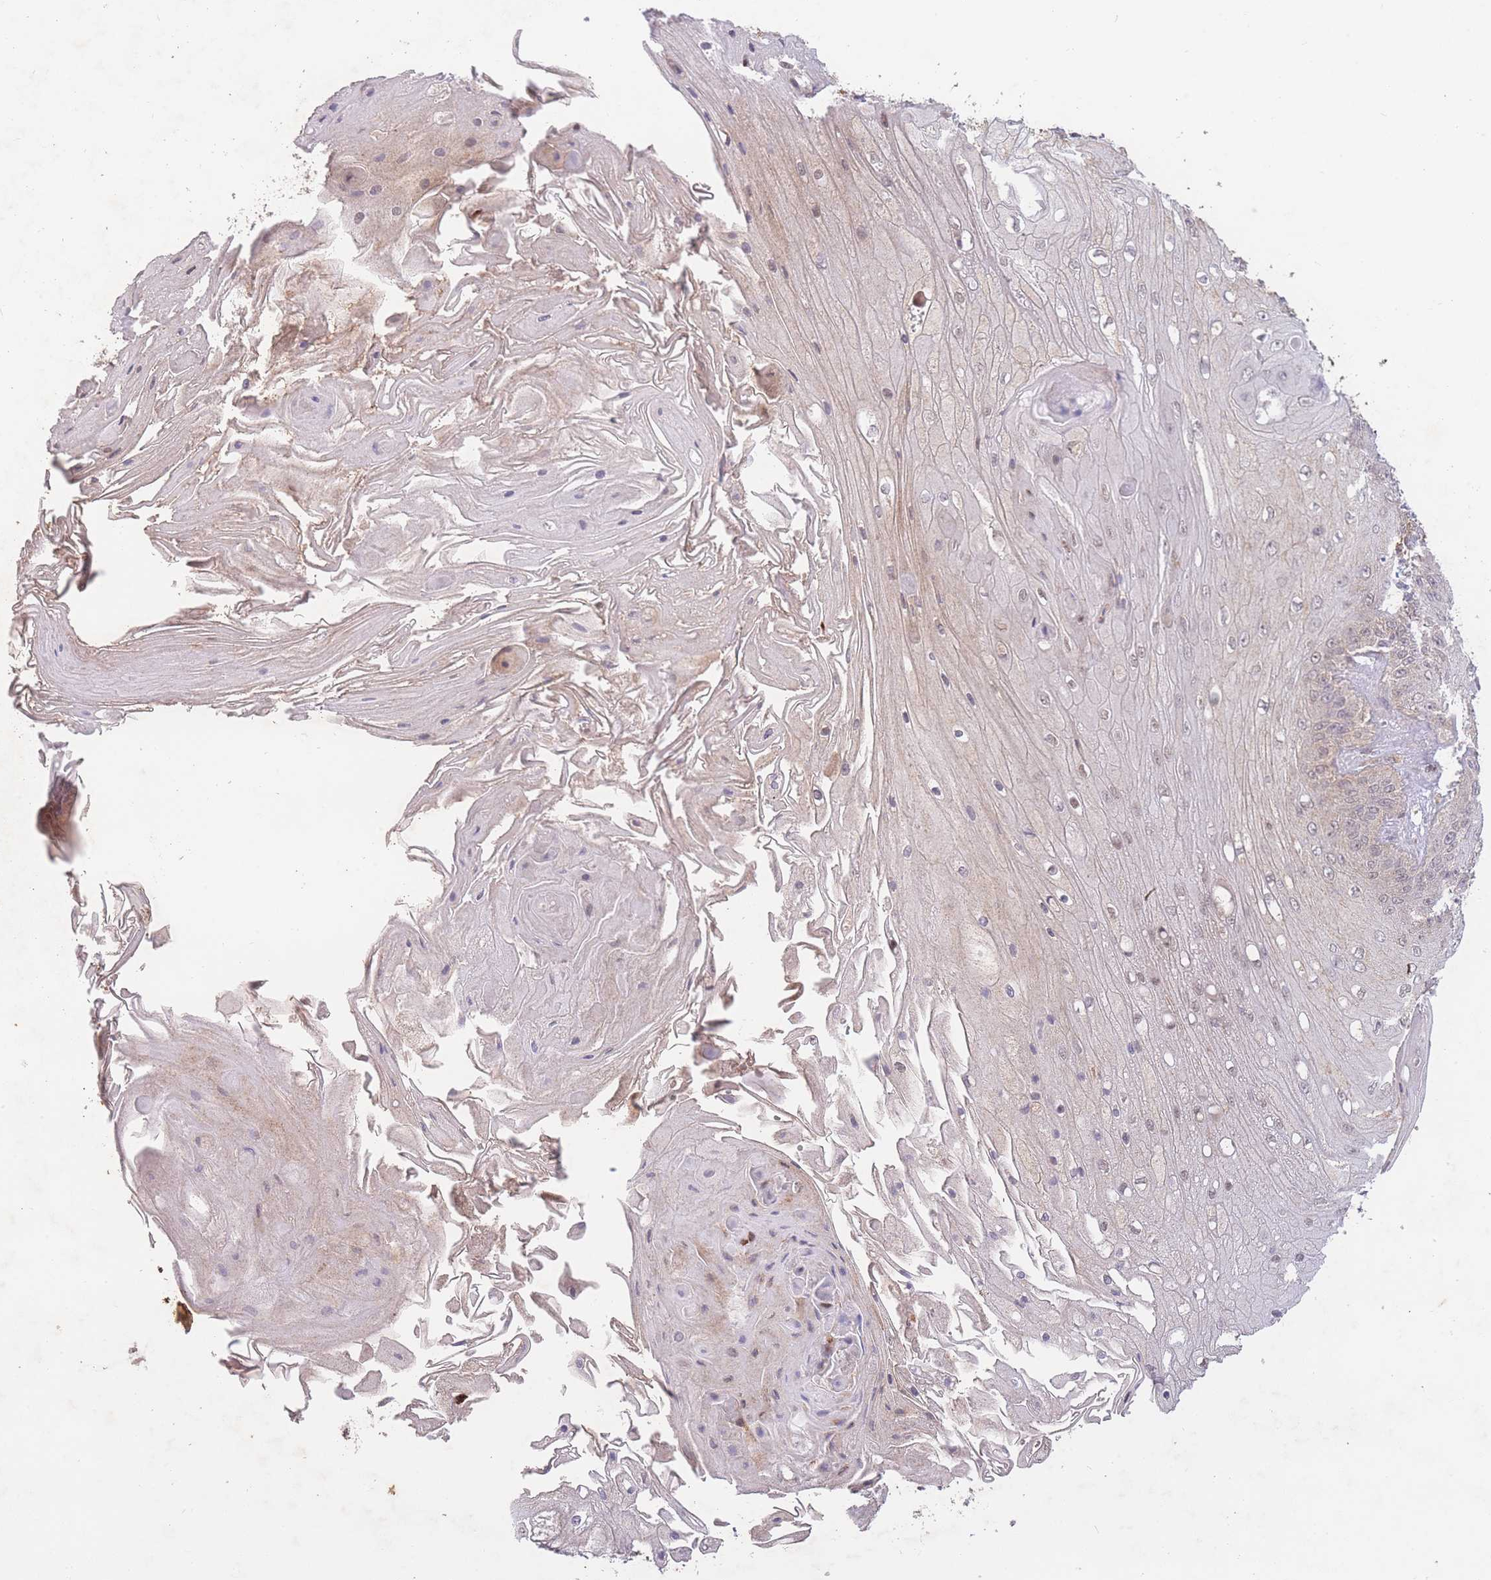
{"staining": {"intensity": "moderate", "quantity": "<25%", "location": "cytoplasmic/membranous"}, "tissue": "skin cancer", "cell_type": "Tumor cells", "image_type": "cancer", "snomed": [{"axis": "morphology", "description": "Squamous cell carcinoma, NOS"}, {"axis": "topography", "description": "Skin"}], "caption": "Skin squamous cell carcinoma stained with IHC exhibits moderate cytoplasmic/membranous expression in approximately <25% of tumor cells.", "gene": "RNF144B", "patient": {"sex": "male", "age": 70}}